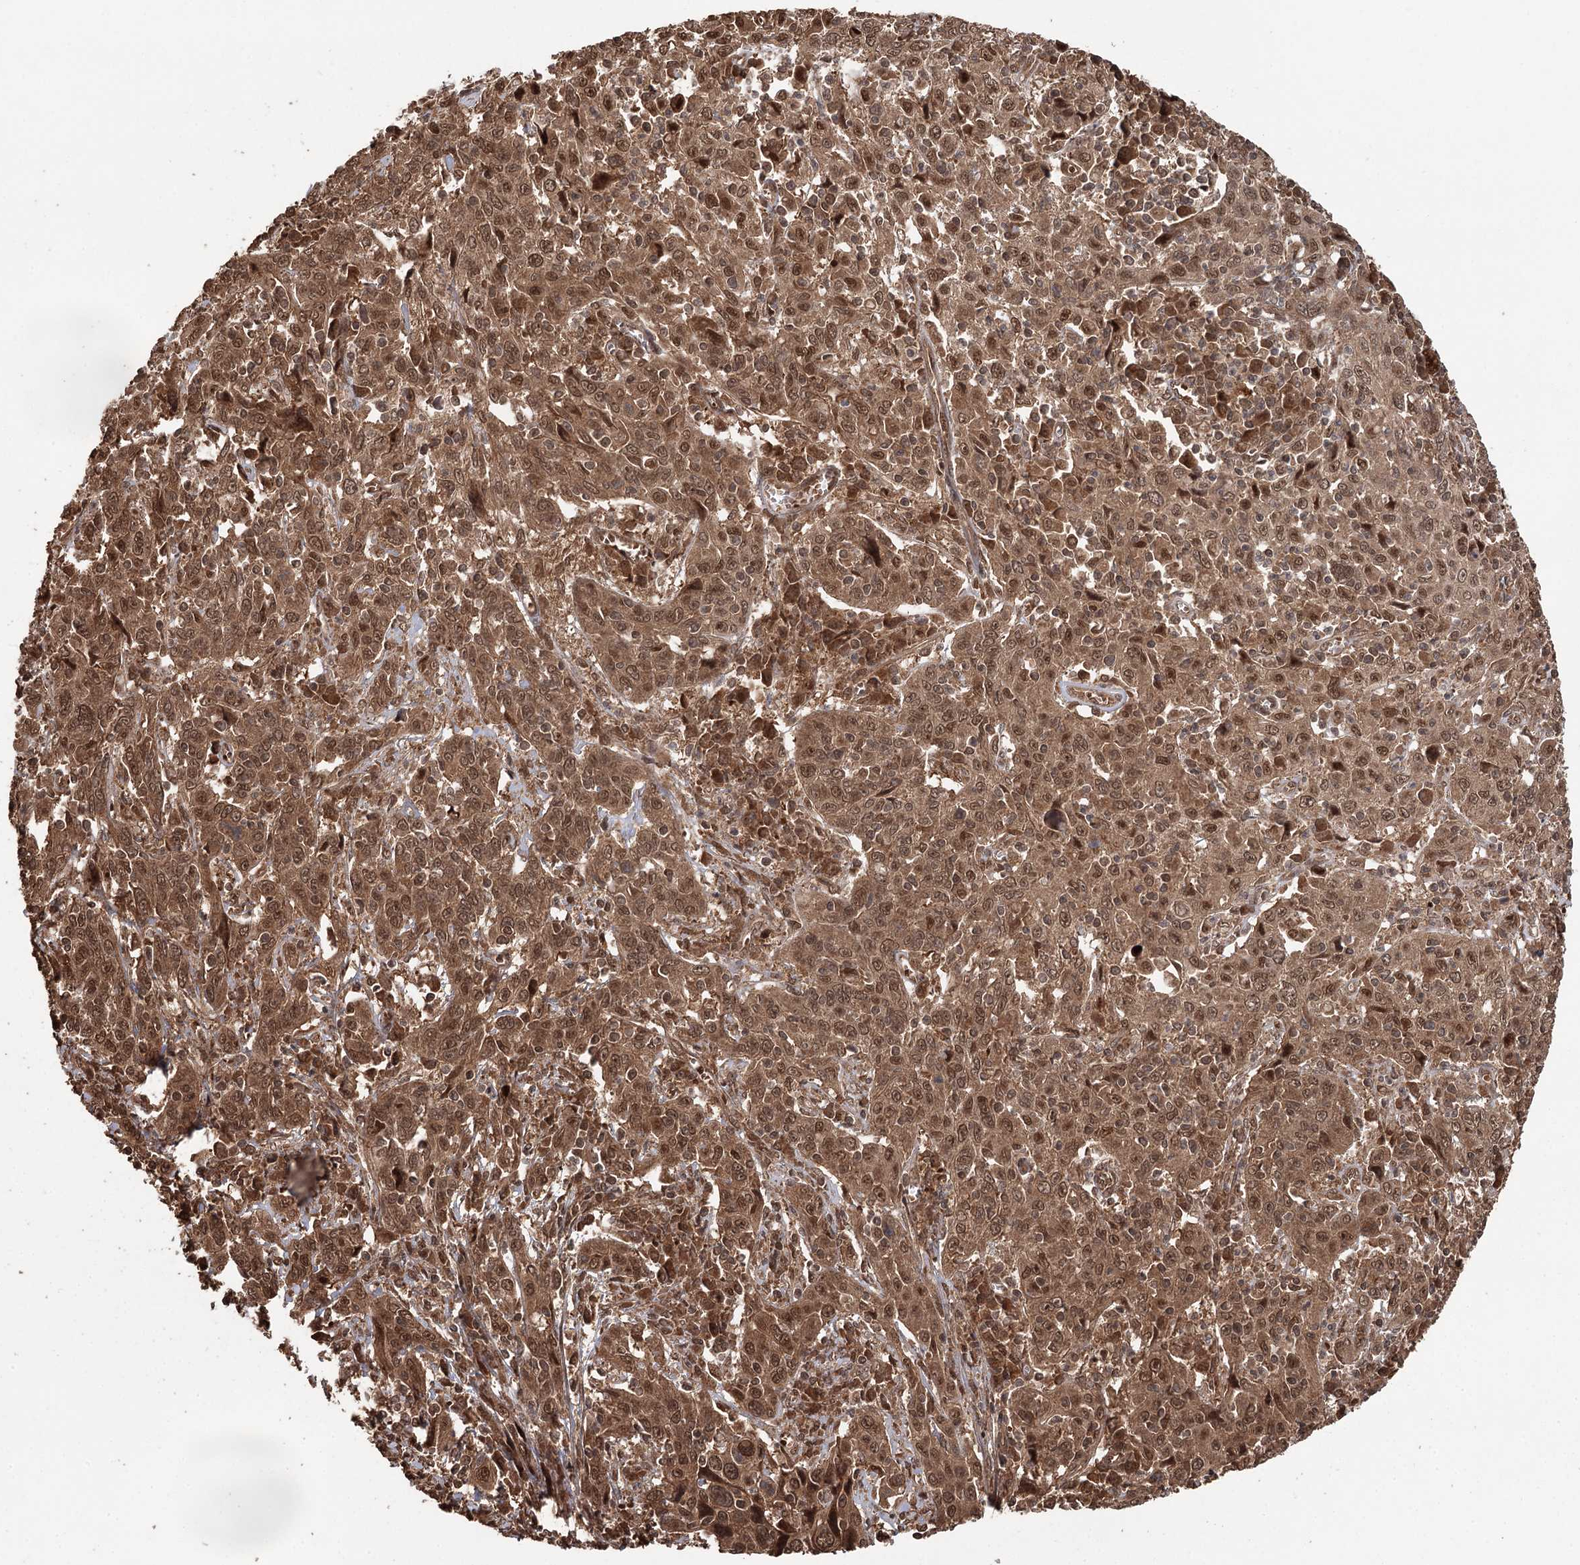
{"staining": {"intensity": "moderate", "quantity": ">75%", "location": "cytoplasmic/membranous,nuclear"}, "tissue": "cervical cancer", "cell_type": "Tumor cells", "image_type": "cancer", "snomed": [{"axis": "morphology", "description": "Squamous cell carcinoma, NOS"}, {"axis": "topography", "description": "Cervix"}], "caption": "This micrograph reveals cervical cancer (squamous cell carcinoma) stained with immunohistochemistry (IHC) to label a protein in brown. The cytoplasmic/membranous and nuclear of tumor cells show moderate positivity for the protein. Nuclei are counter-stained blue.", "gene": "N6AMT1", "patient": {"sex": "female", "age": 46}}